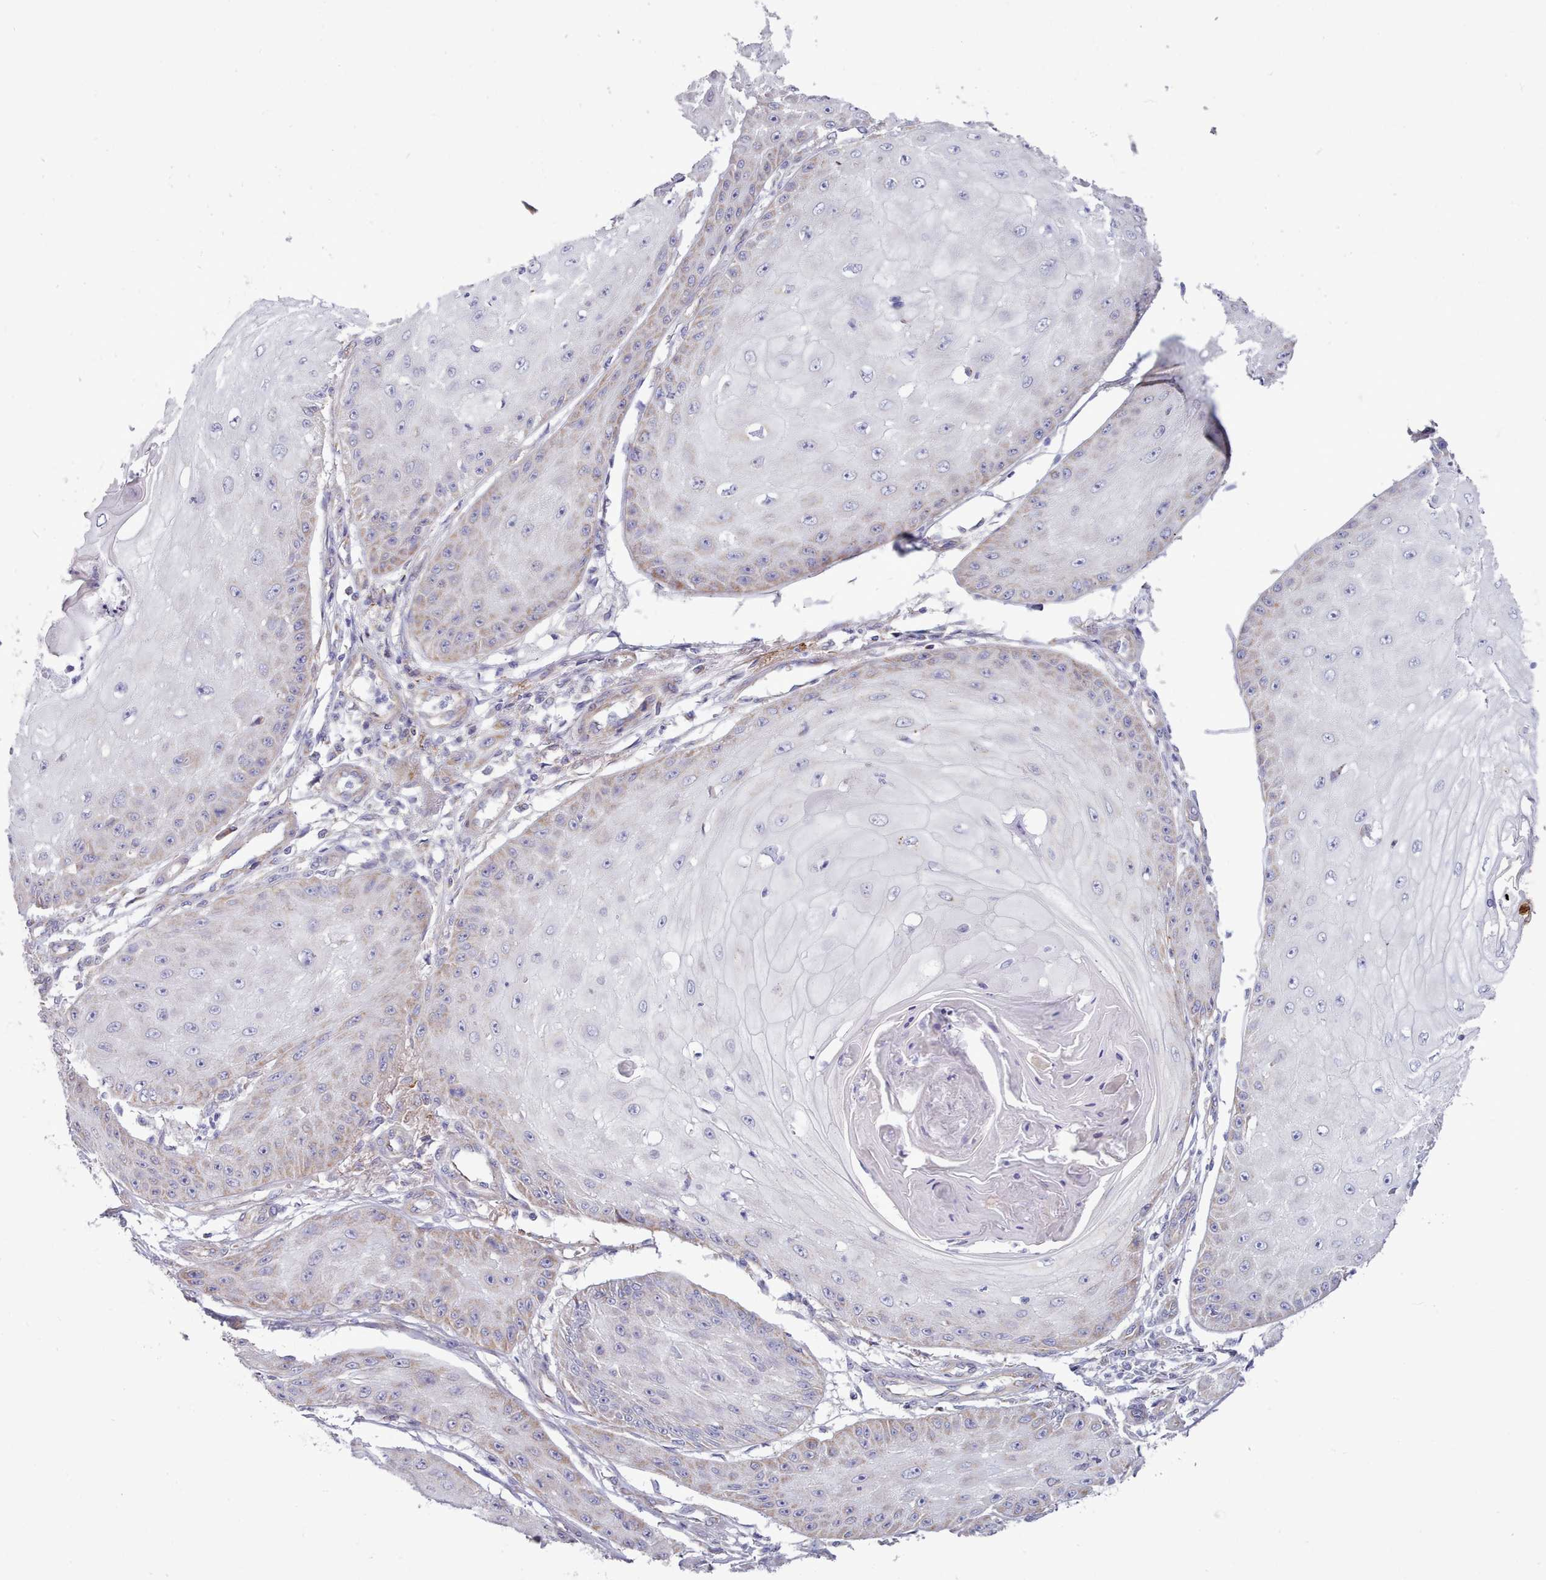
{"staining": {"intensity": "weak", "quantity": "<25%", "location": "cytoplasmic/membranous"}, "tissue": "skin cancer", "cell_type": "Tumor cells", "image_type": "cancer", "snomed": [{"axis": "morphology", "description": "Squamous cell carcinoma, NOS"}, {"axis": "topography", "description": "Skin"}], "caption": "This is an immunohistochemistry (IHC) micrograph of human squamous cell carcinoma (skin). There is no staining in tumor cells.", "gene": "MRPL21", "patient": {"sex": "male", "age": 70}}